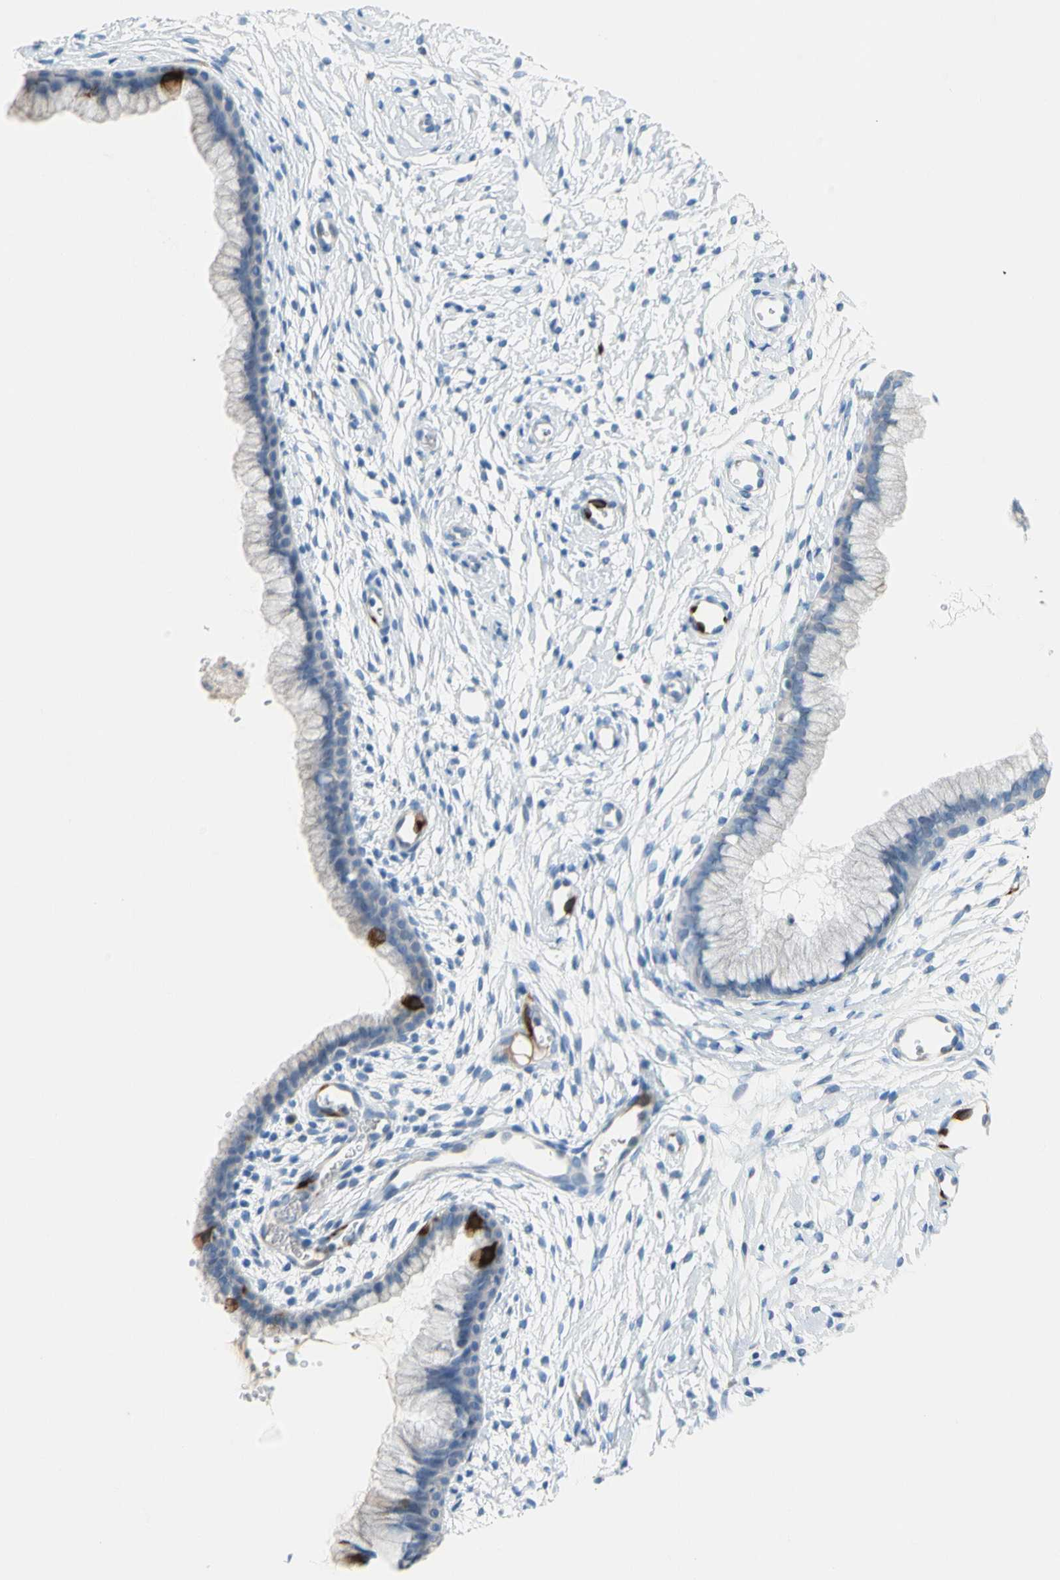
{"staining": {"intensity": "strong", "quantity": "<25%", "location": "cytoplasmic/membranous"}, "tissue": "cervix", "cell_type": "Glandular cells", "image_type": "normal", "snomed": [{"axis": "morphology", "description": "Normal tissue, NOS"}, {"axis": "topography", "description": "Cervix"}], "caption": "A histopathology image of cervix stained for a protein demonstrates strong cytoplasmic/membranous brown staining in glandular cells. The protein is stained brown, and the nuclei are stained in blue (DAB IHC with brightfield microscopy, high magnification).", "gene": "TACC3", "patient": {"sex": "female", "age": 39}}